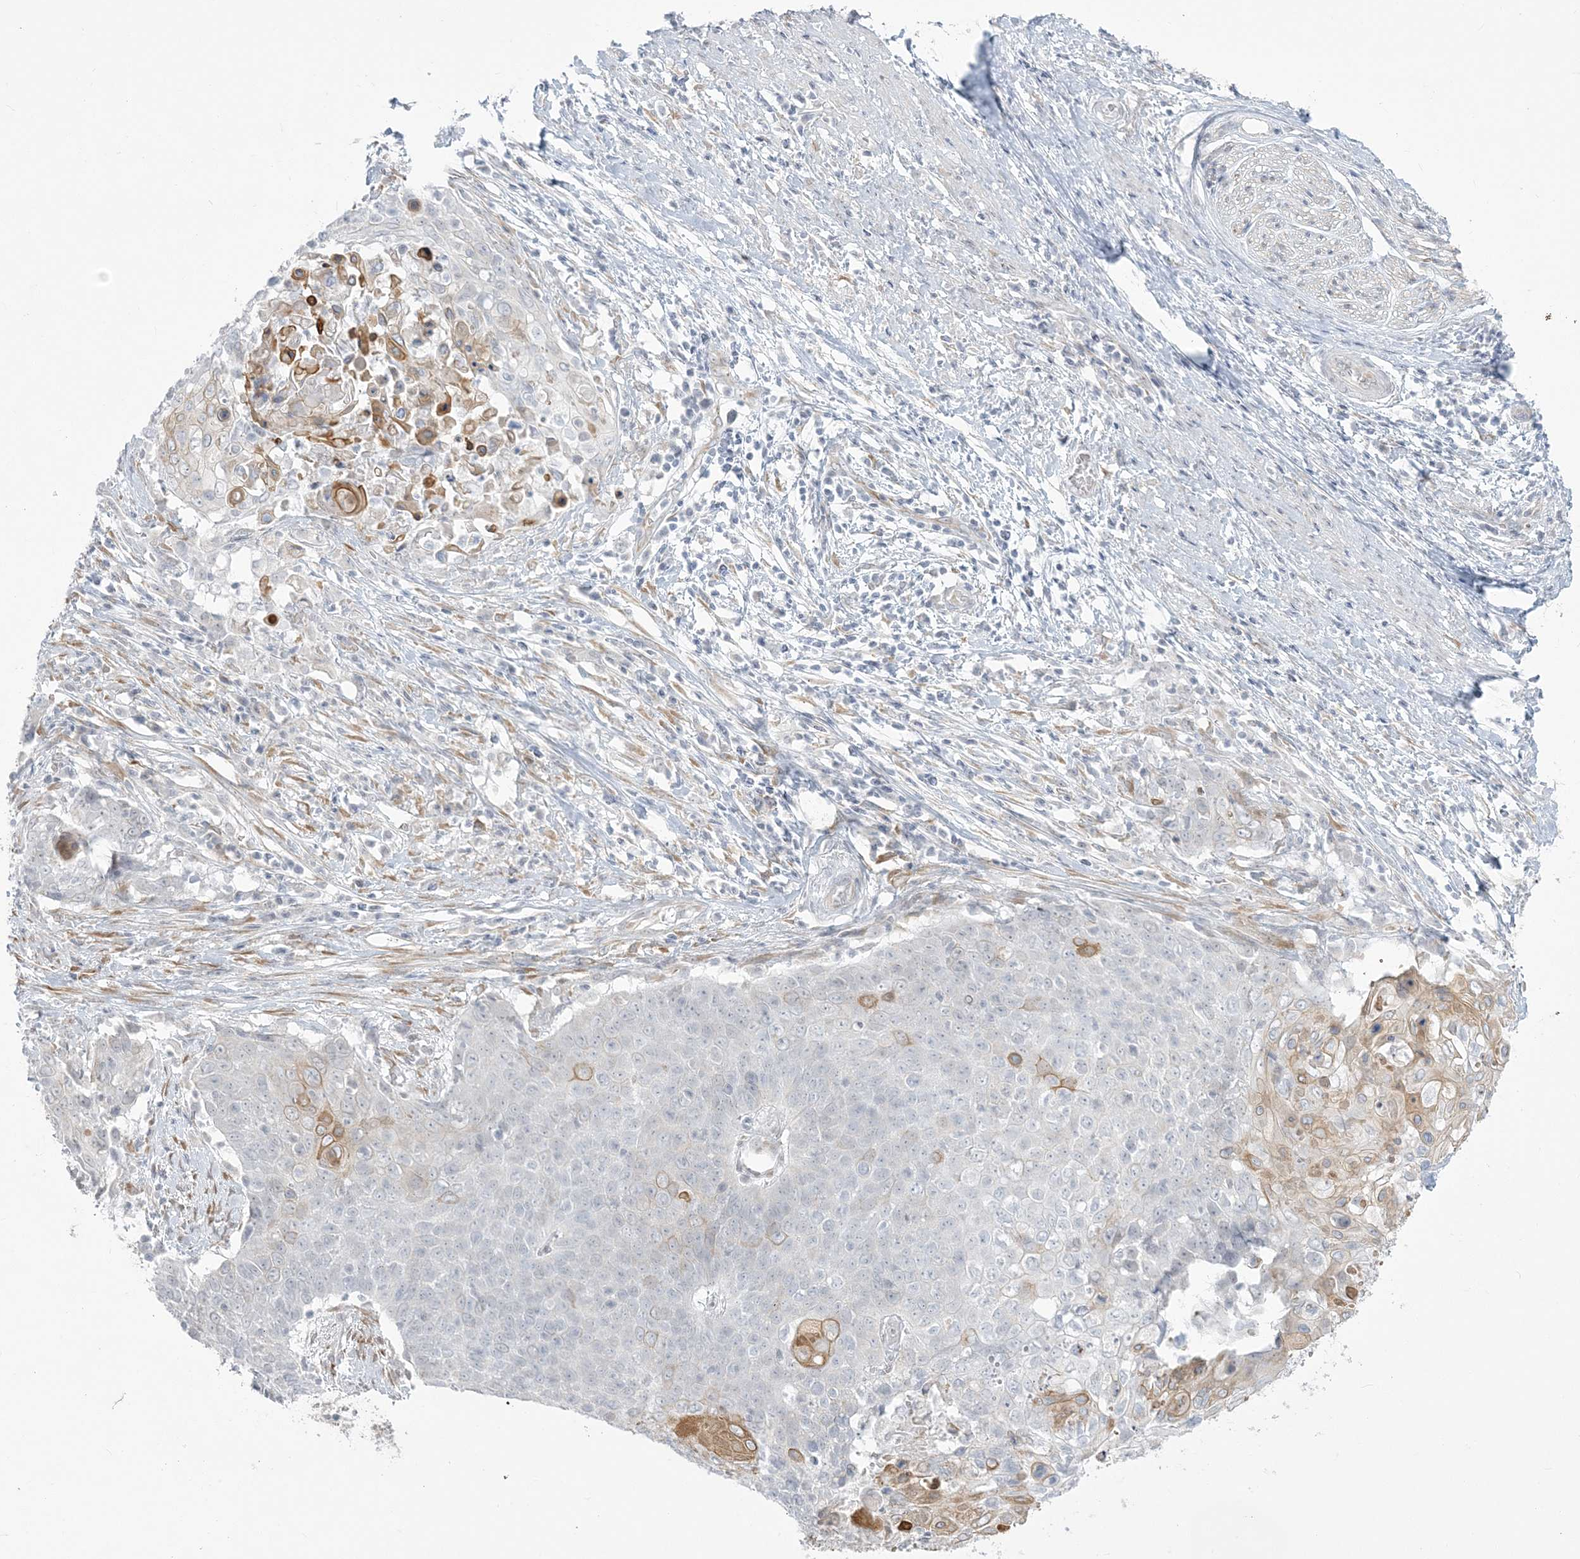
{"staining": {"intensity": "moderate", "quantity": "<25%", "location": "cytoplasmic/membranous"}, "tissue": "cervical cancer", "cell_type": "Tumor cells", "image_type": "cancer", "snomed": [{"axis": "morphology", "description": "Squamous cell carcinoma, NOS"}, {"axis": "topography", "description": "Cervix"}], "caption": "Protein staining by immunohistochemistry (IHC) demonstrates moderate cytoplasmic/membranous staining in approximately <25% of tumor cells in squamous cell carcinoma (cervical).", "gene": "ZC3H6", "patient": {"sex": "female", "age": 39}}